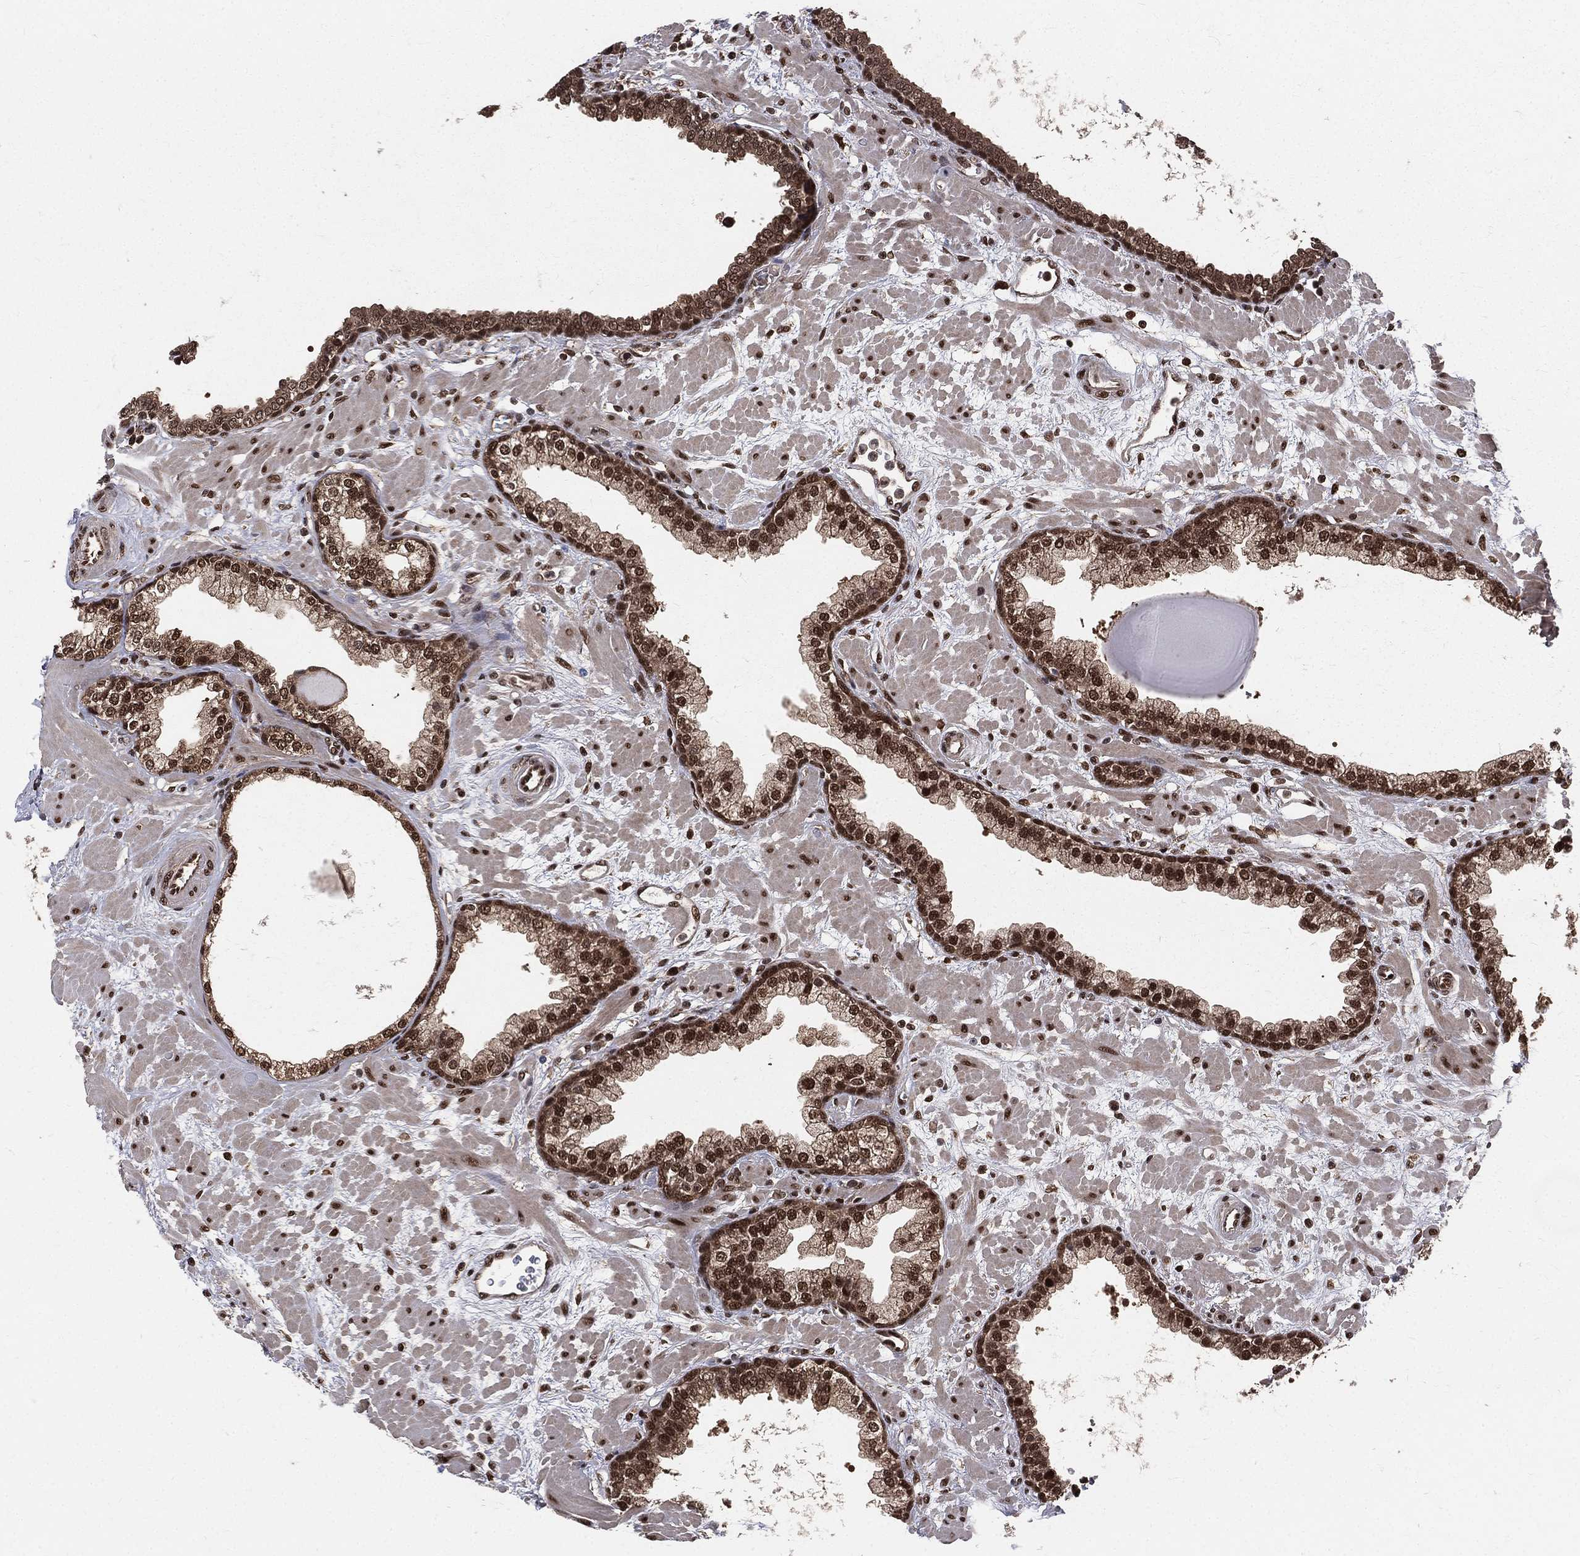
{"staining": {"intensity": "strong", "quantity": ">75%", "location": "nuclear"}, "tissue": "prostate", "cell_type": "Glandular cells", "image_type": "normal", "snomed": [{"axis": "morphology", "description": "Normal tissue, NOS"}, {"axis": "topography", "description": "Prostate"}], "caption": "DAB immunohistochemical staining of unremarkable human prostate exhibits strong nuclear protein expression in about >75% of glandular cells. The staining was performed using DAB (3,3'-diaminobenzidine) to visualize the protein expression in brown, while the nuclei were stained in blue with hematoxylin (Magnification: 20x).", "gene": "COPS4", "patient": {"sex": "male", "age": 63}}